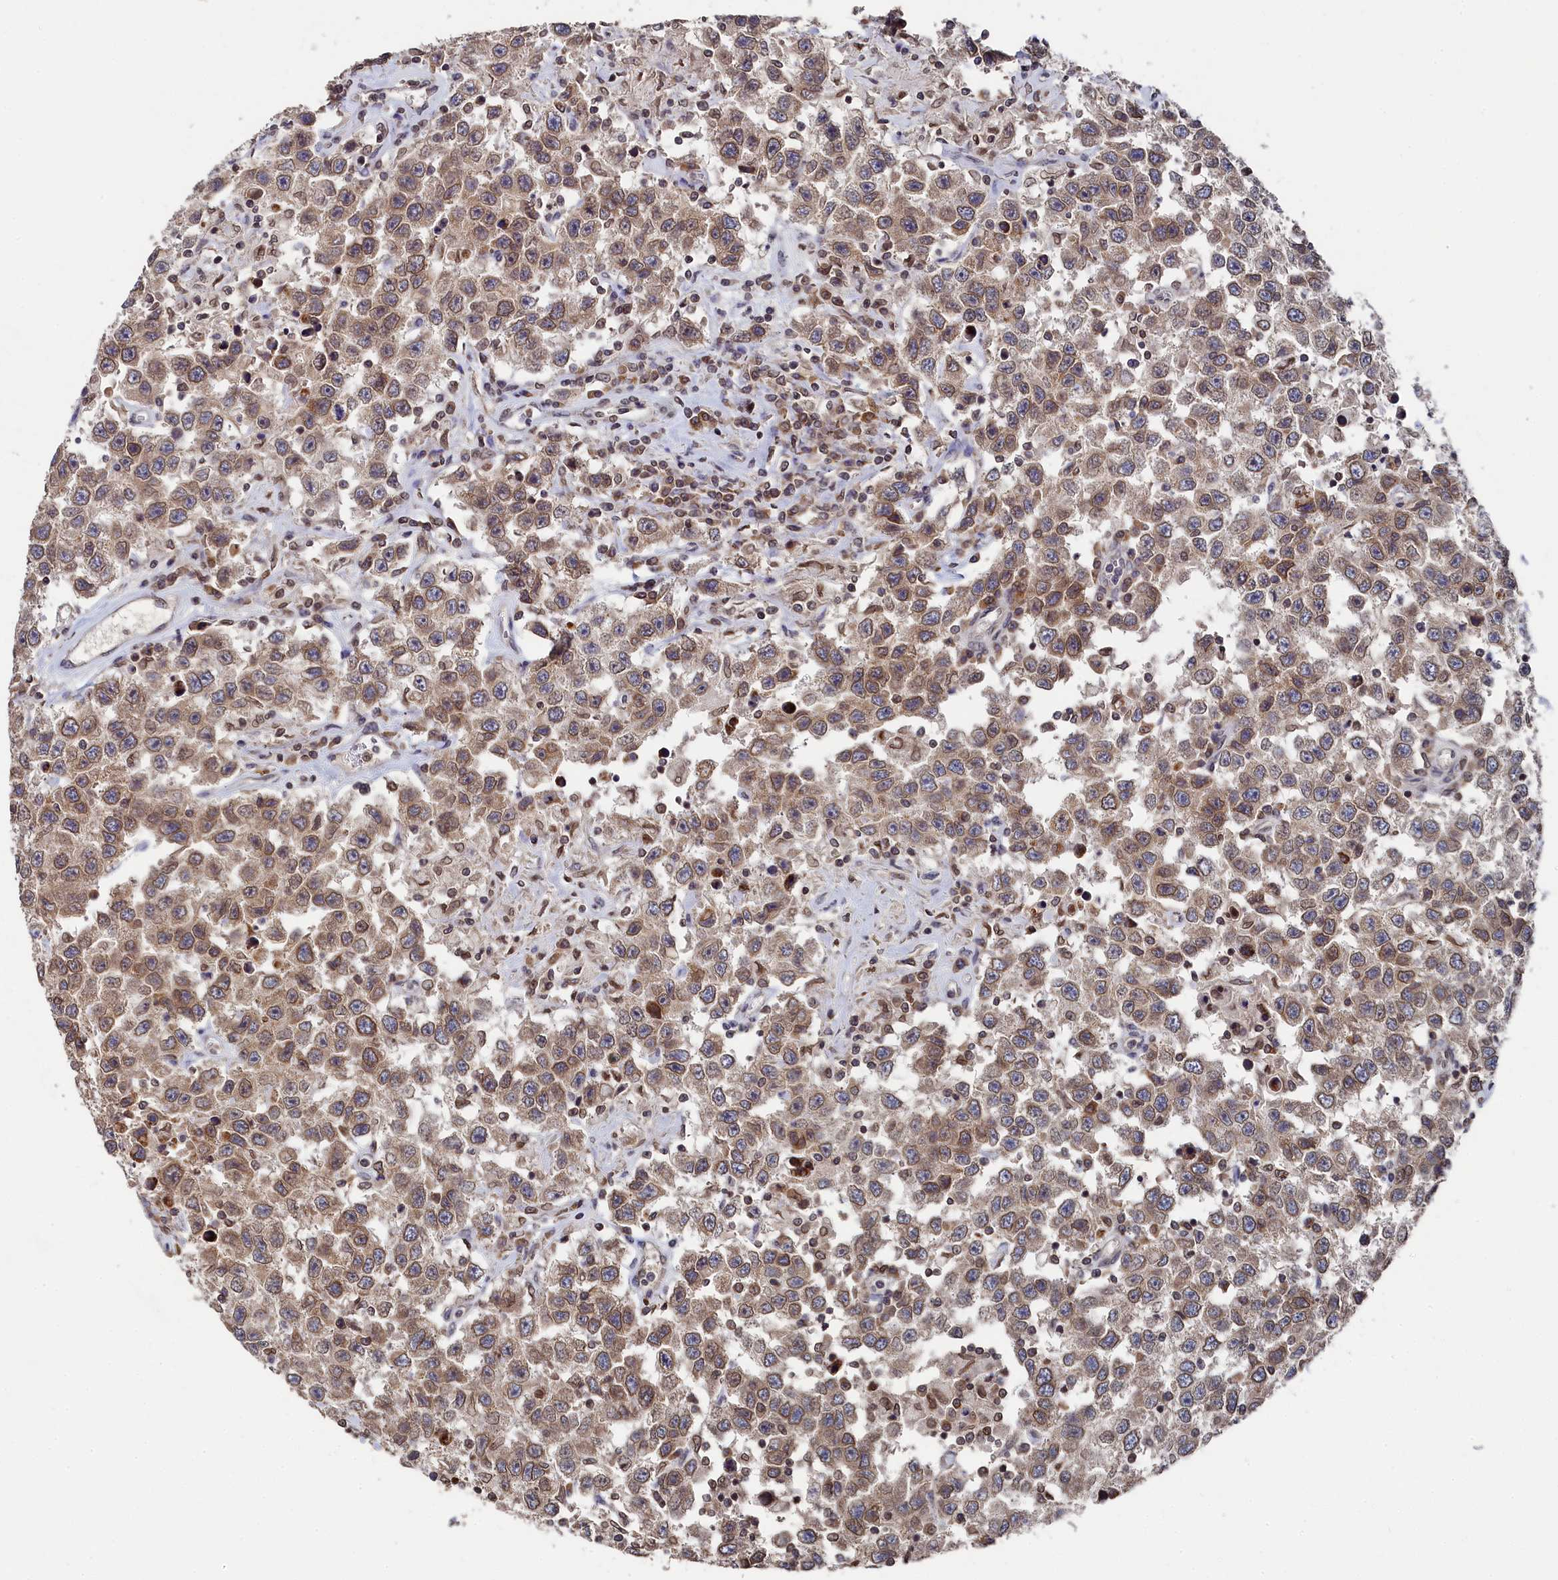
{"staining": {"intensity": "weak", "quantity": ">75%", "location": "cytoplasmic/membranous,nuclear"}, "tissue": "testis cancer", "cell_type": "Tumor cells", "image_type": "cancer", "snomed": [{"axis": "morphology", "description": "Seminoma, NOS"}, {"axis": "topography", "description": "Testis"}], "caption": "Immunohistochemical staining of human seminoma (testis) reveals low levels of weak cytoplasmic/membranous and nuclear staining in about >75% of tumor cells.", "gene": "ANKEF1", "patient": {"sex": "male", "age": 41}}